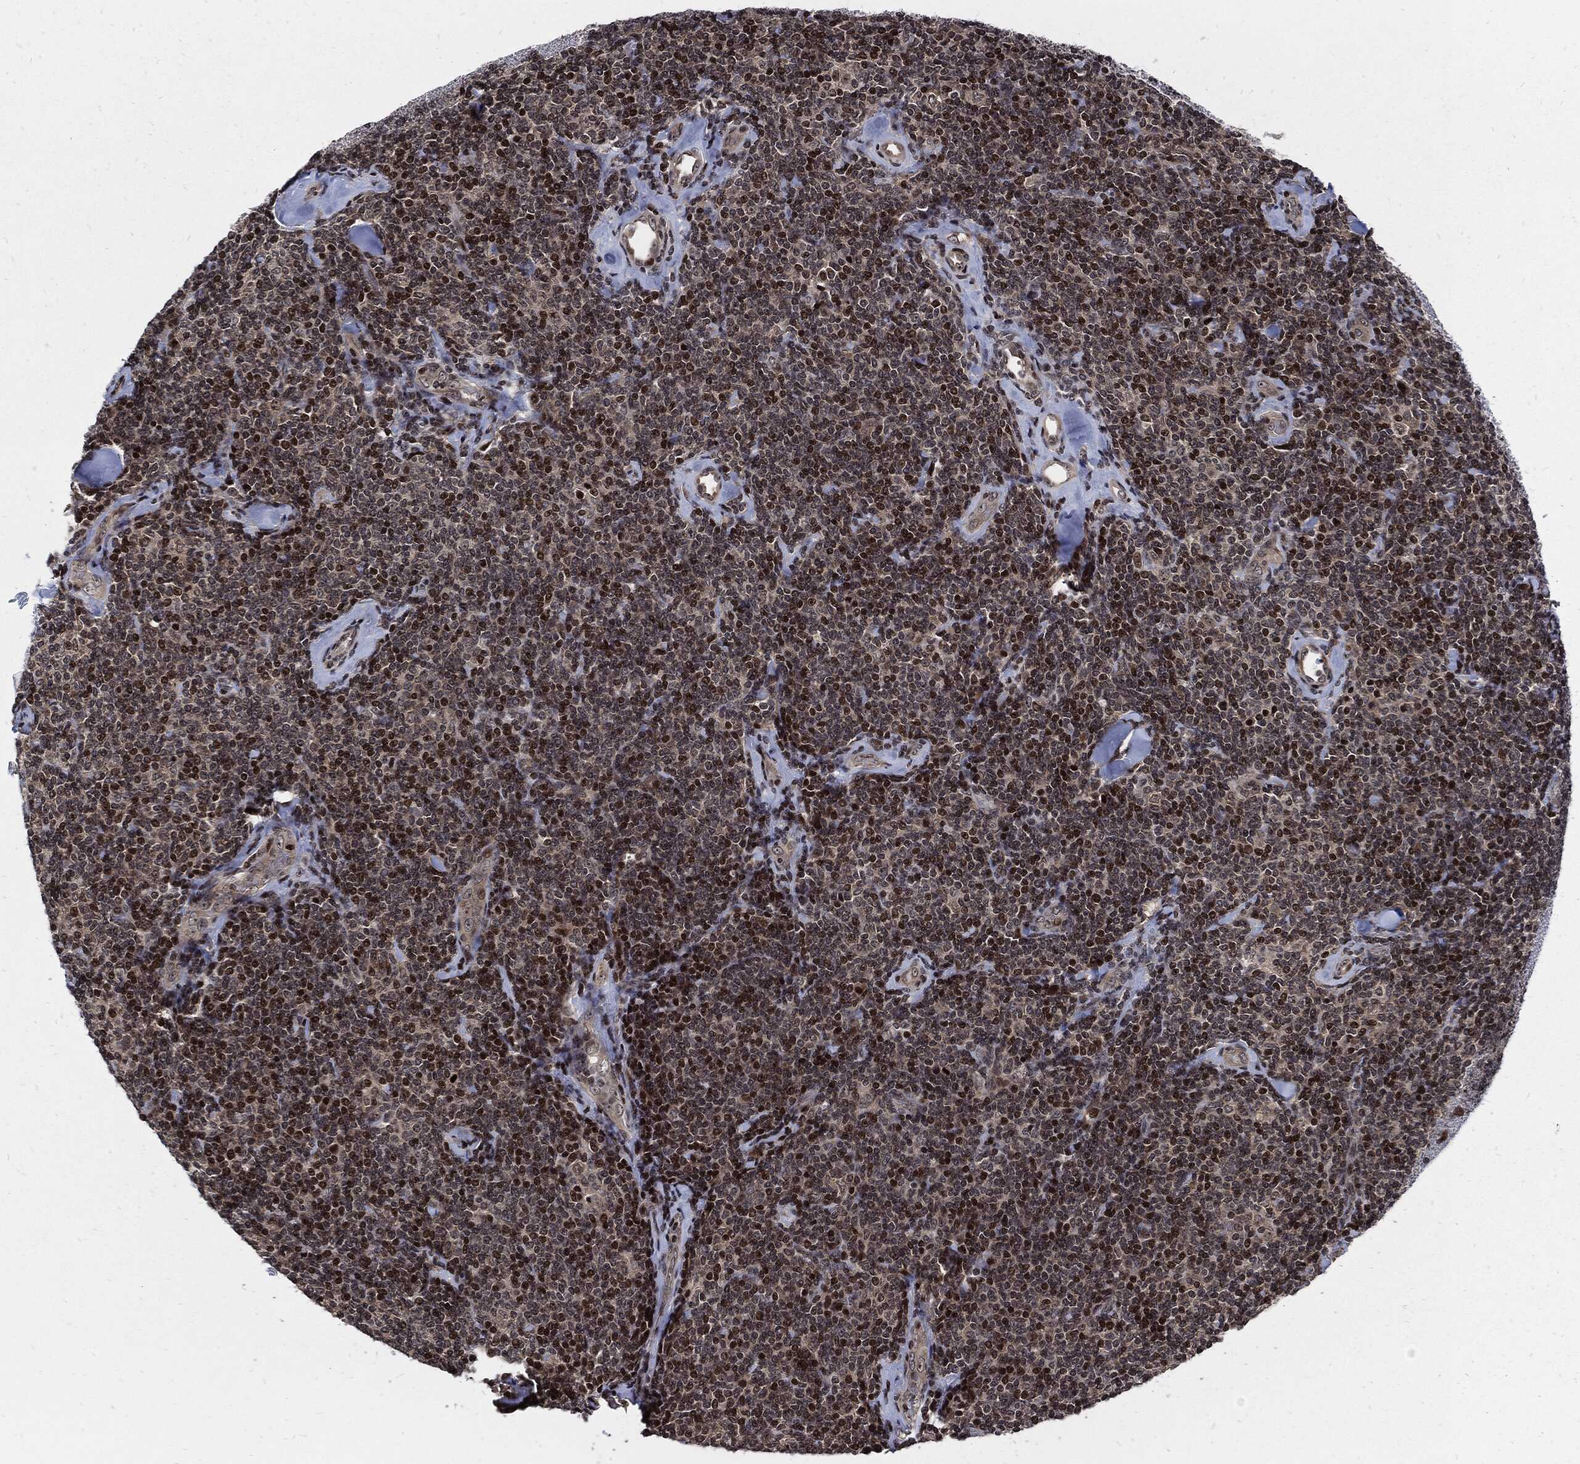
{"staining": {"intensity": "strong", "quantity": "25%-75%", "location": "nuclear"}, "tissue": "lymphoma", "cell_type": "Tumor cells", "image_type": "cancer", "snomed": [{"axis": "morphology", "description": "Malignant lymphoma, non-Hodgkin's type, Low grade"}, {"axis": "topography", "description": "Lymph node"}], "caption": "Brown immunohistochemical staining in human lymphoma displays strong nuclear expression in about 25%-75% of tumor cells. Using DAB (3,3'-diaminobenzidine) (brown) and hematoxylin (blue) stains, captured at high magnification using brightfield microscopy.", "gene": "ZNF775", "patient": {"sex": "female", "age": 56}}